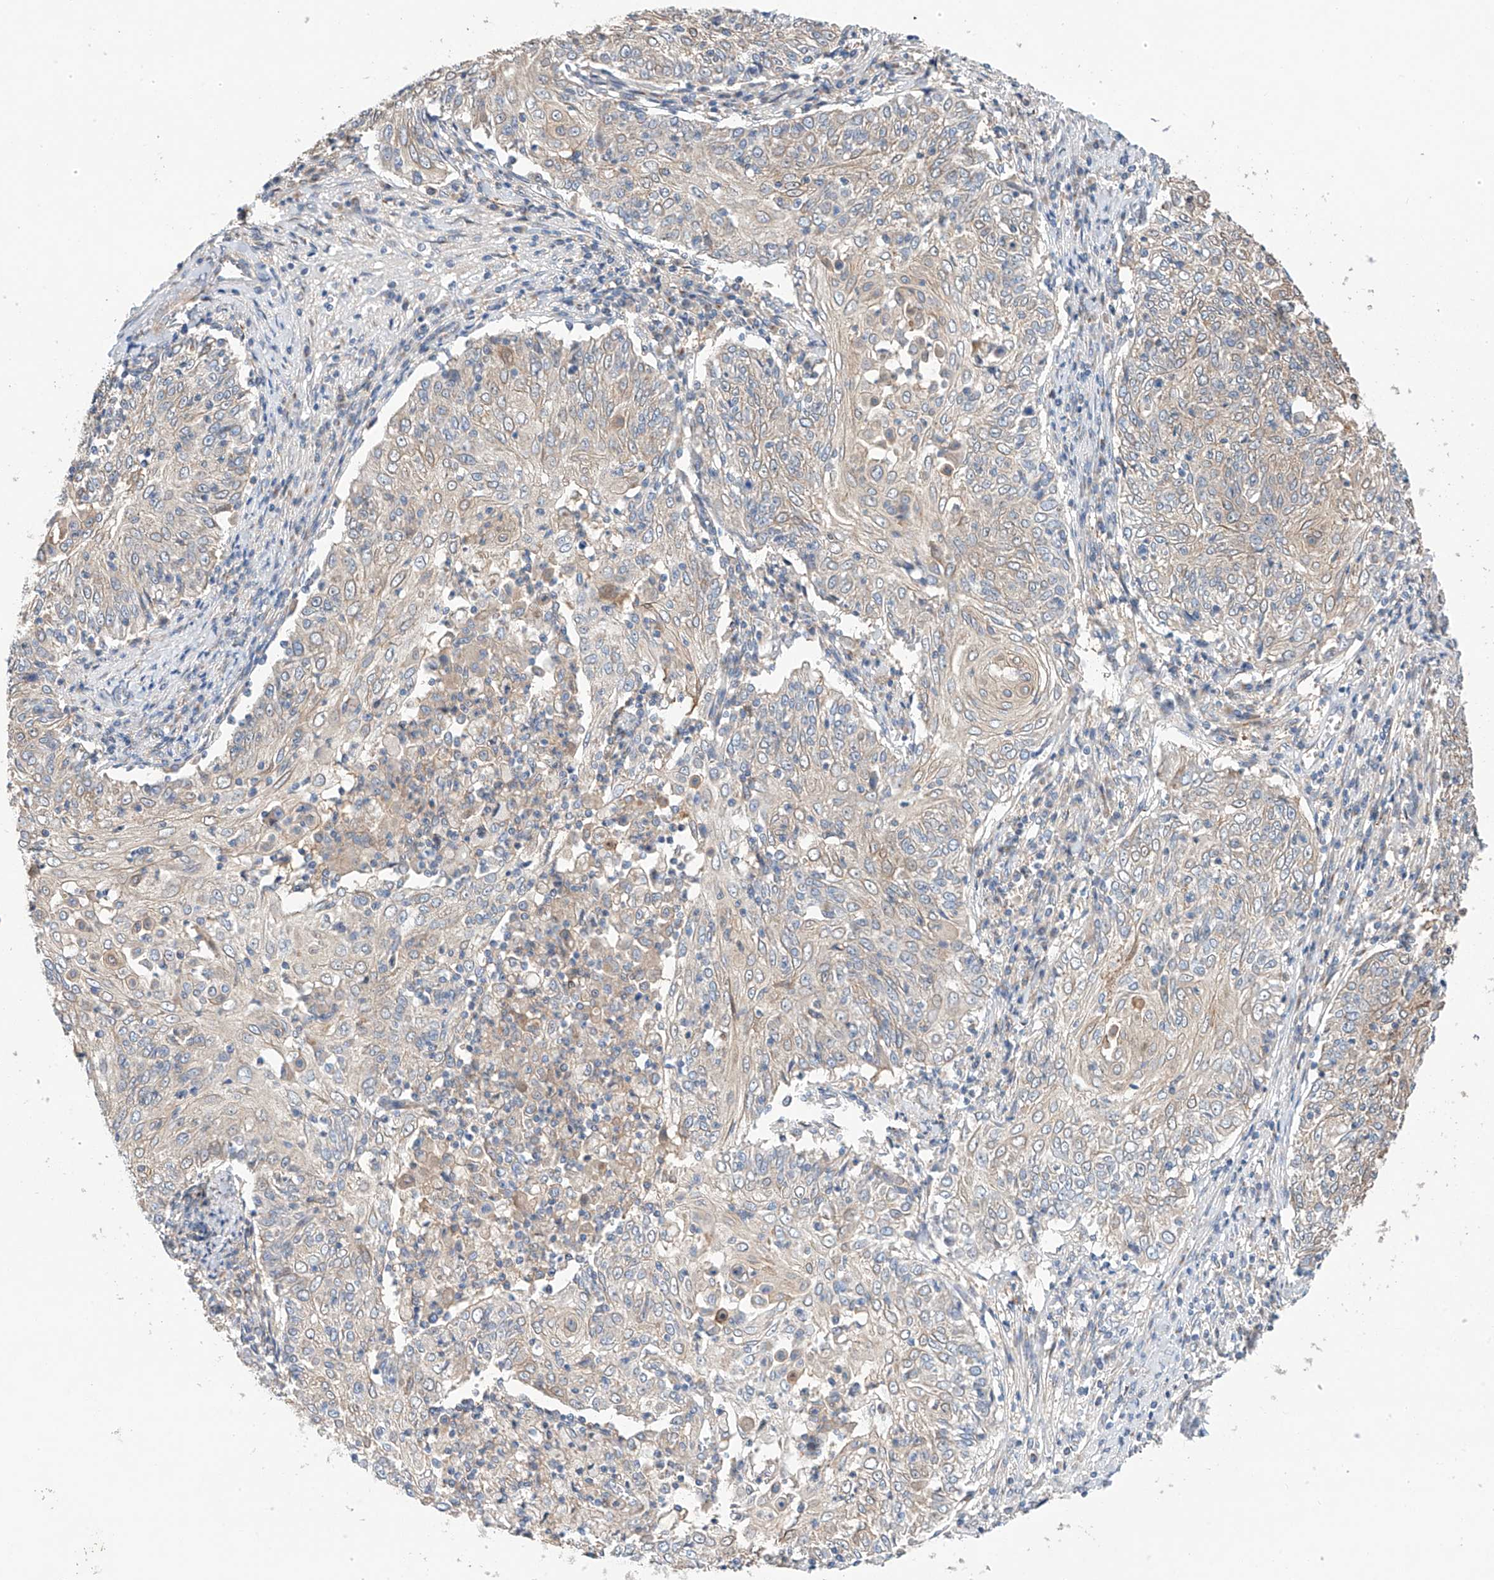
{"staining": {"intensity": "weak", "quantity": "<25%", "location": "cytoplasmic/membranous"}, "tissue": "cervical cancer", "cell_type": "Tumor cells", "image_type": "cancer", "snomed": [{"axis": "morphology", "description": "Squamous cell carcinoma, NOS"}, {"axis": "topography", "description": "Cervix"}], "caption": "Immunohistochemical staining of cervical cancer (squamous cell carcinoma) demonstrates no significant positivity in tumor cells.", "gene": "SLC22A7", "patient": {"sex": "female", "age": 48}}